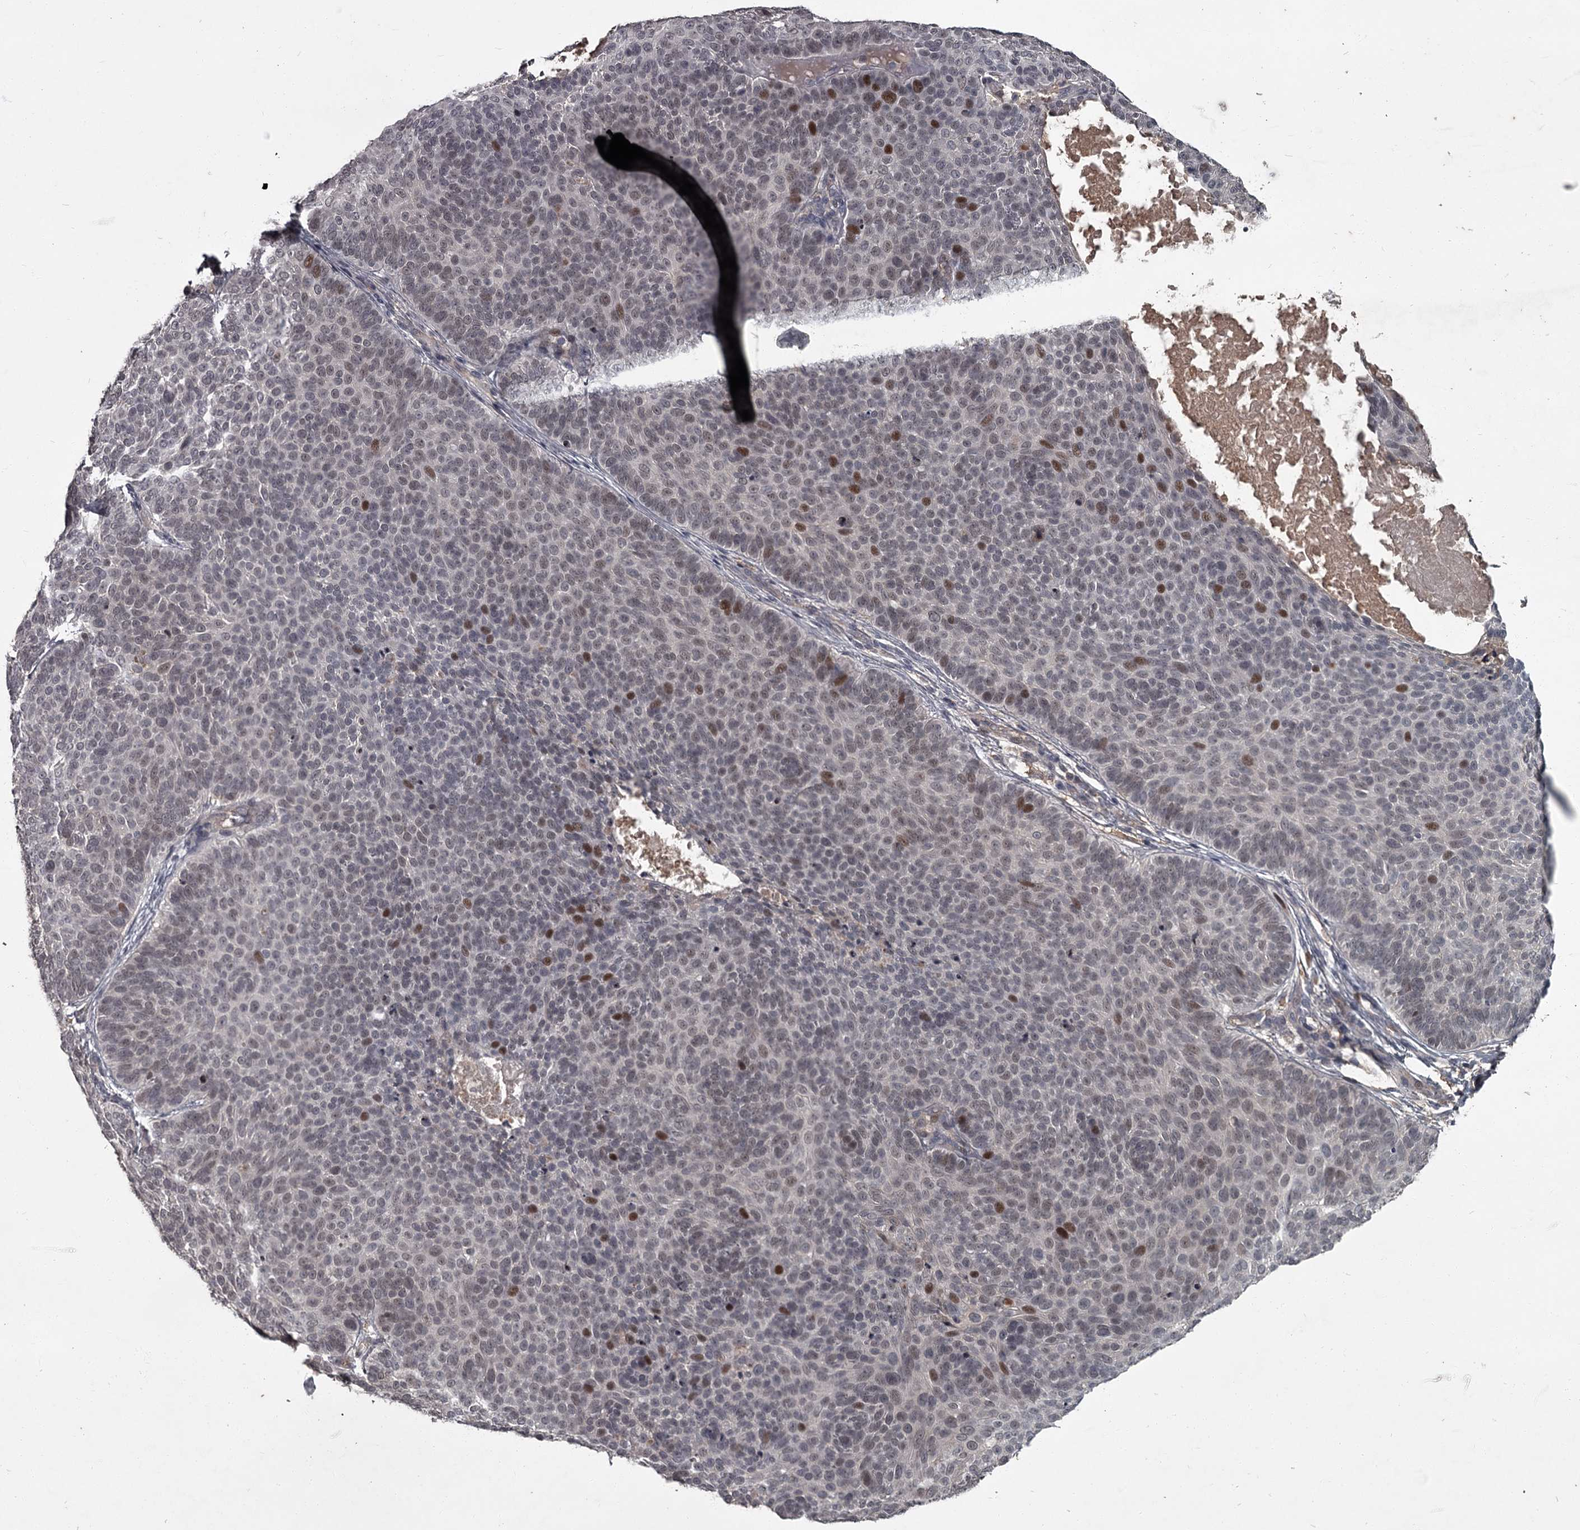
{"staining": {"intensity": "weak", "quantity": ">75%", "location": "nuclear"}, "tissue": "skin cancer", "cell_type": "Tumor cells", "image_type": "cancer", "snomed": [{"axis": "morphology", "description": "Basal cell carcinoma"}, {"axis": "topography", "description": "Skin"}], "caption": "The image reveals immunohistochemical staining of skin cancer. There is weak nuclear expression is present in about >75% of tumor cells. (Brightfield microscopy of DAB IHC at high magnification).", "gene": "FLVCR2", "patient": {"sex": "male", "age": 85}}